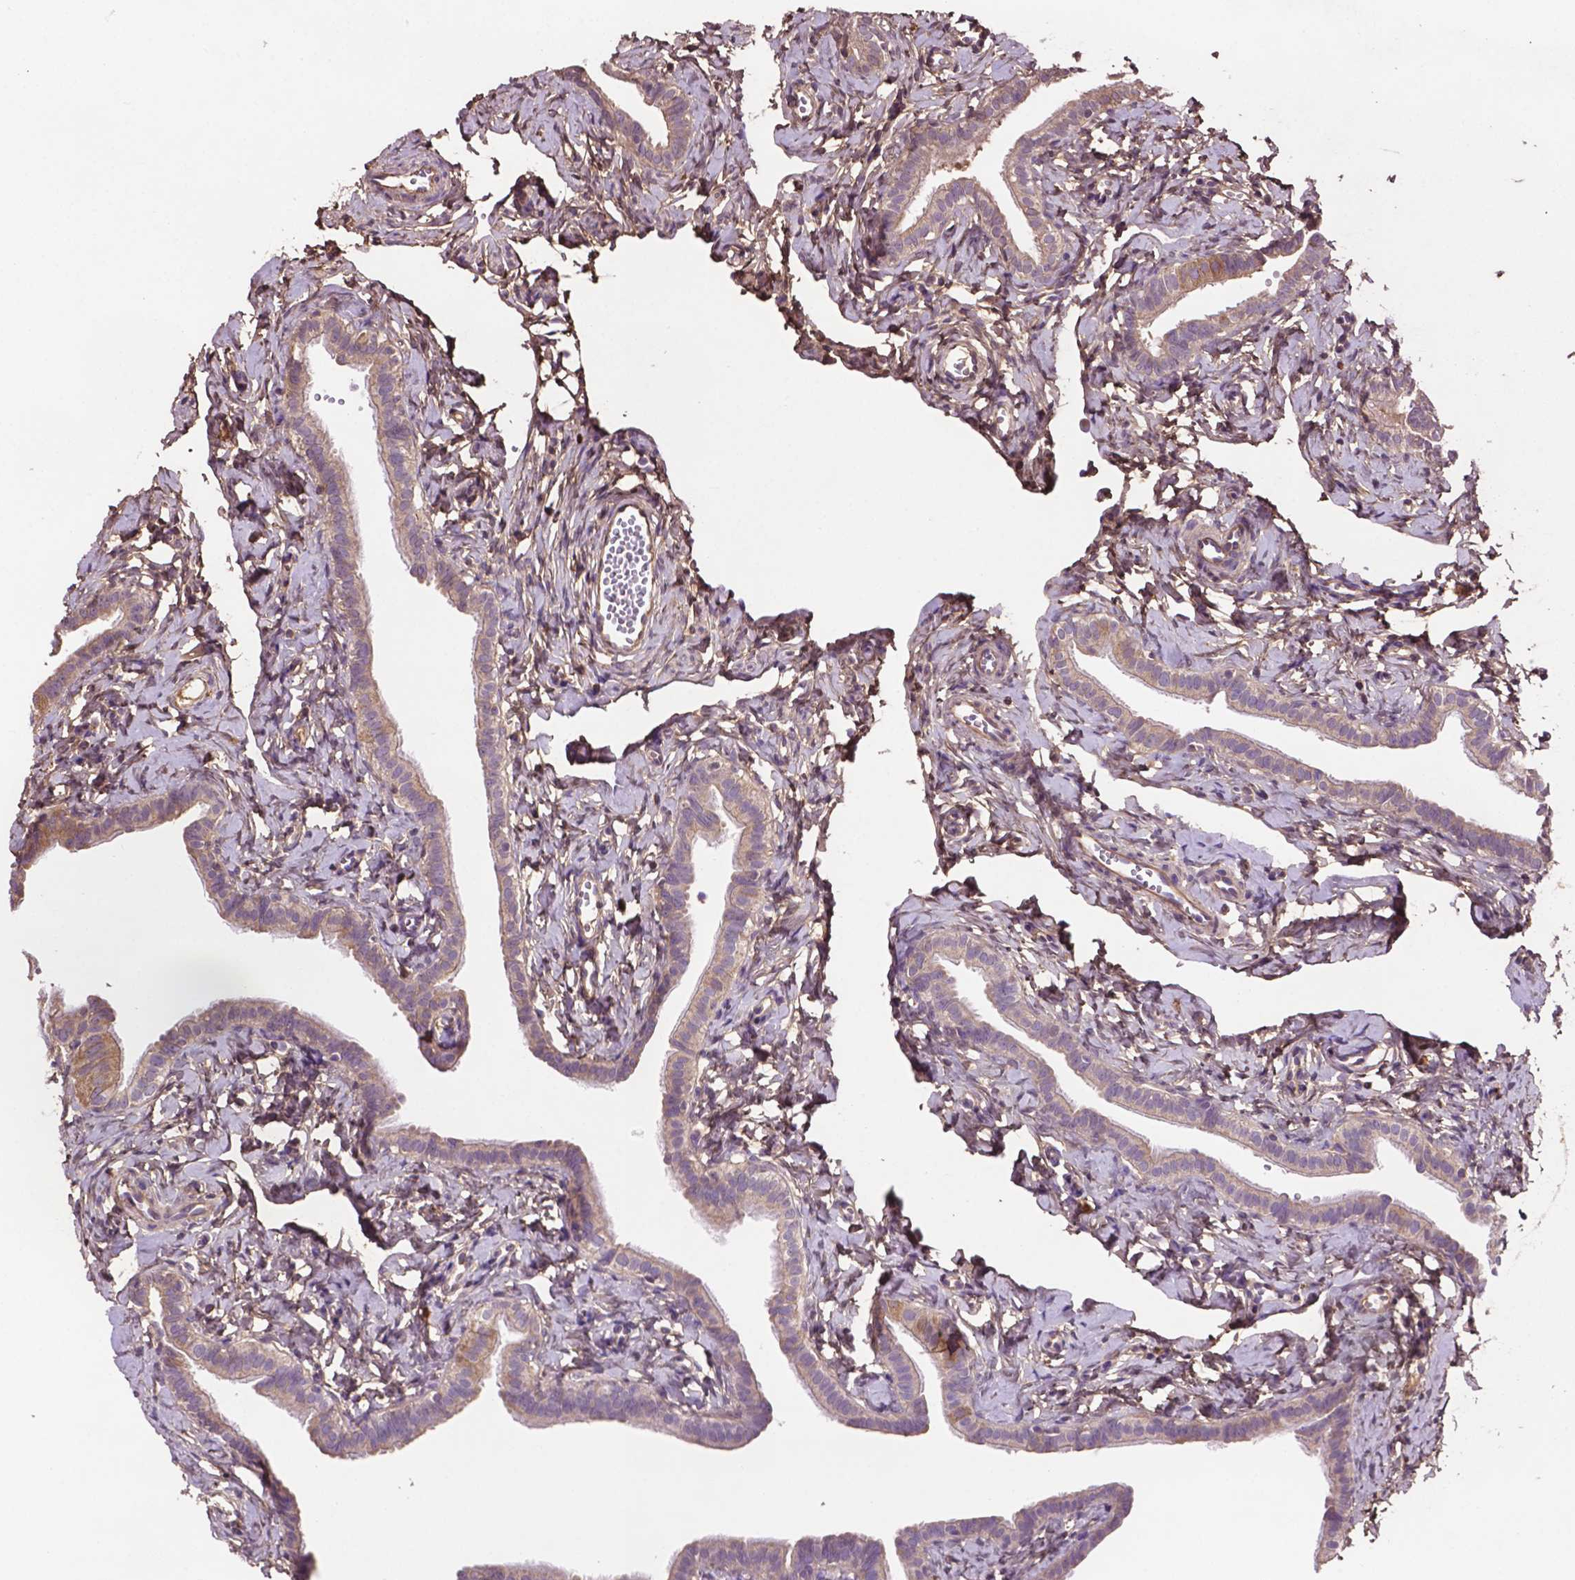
{"staining": {"intensity": "weak", "quantity": "25%-75%", "location": "cytoplasmic/membranous"}, "tissue": "fallopian tube", "cell_type": "Glandular cells", "image_type": "normal", "snomed": [{"axis": "morphology", "description": "Normal tissue, NOS"}, {"axis": "topography", "description": "Fallopian tube"}], "caption": "This is an image of IHC staining of unremarkable fallopian tube, which shows weak expression in the cytoplasmic/membranous of glandular cells.", "gene": "GJA9", "patient": {"sex": "female", "age": 41}}